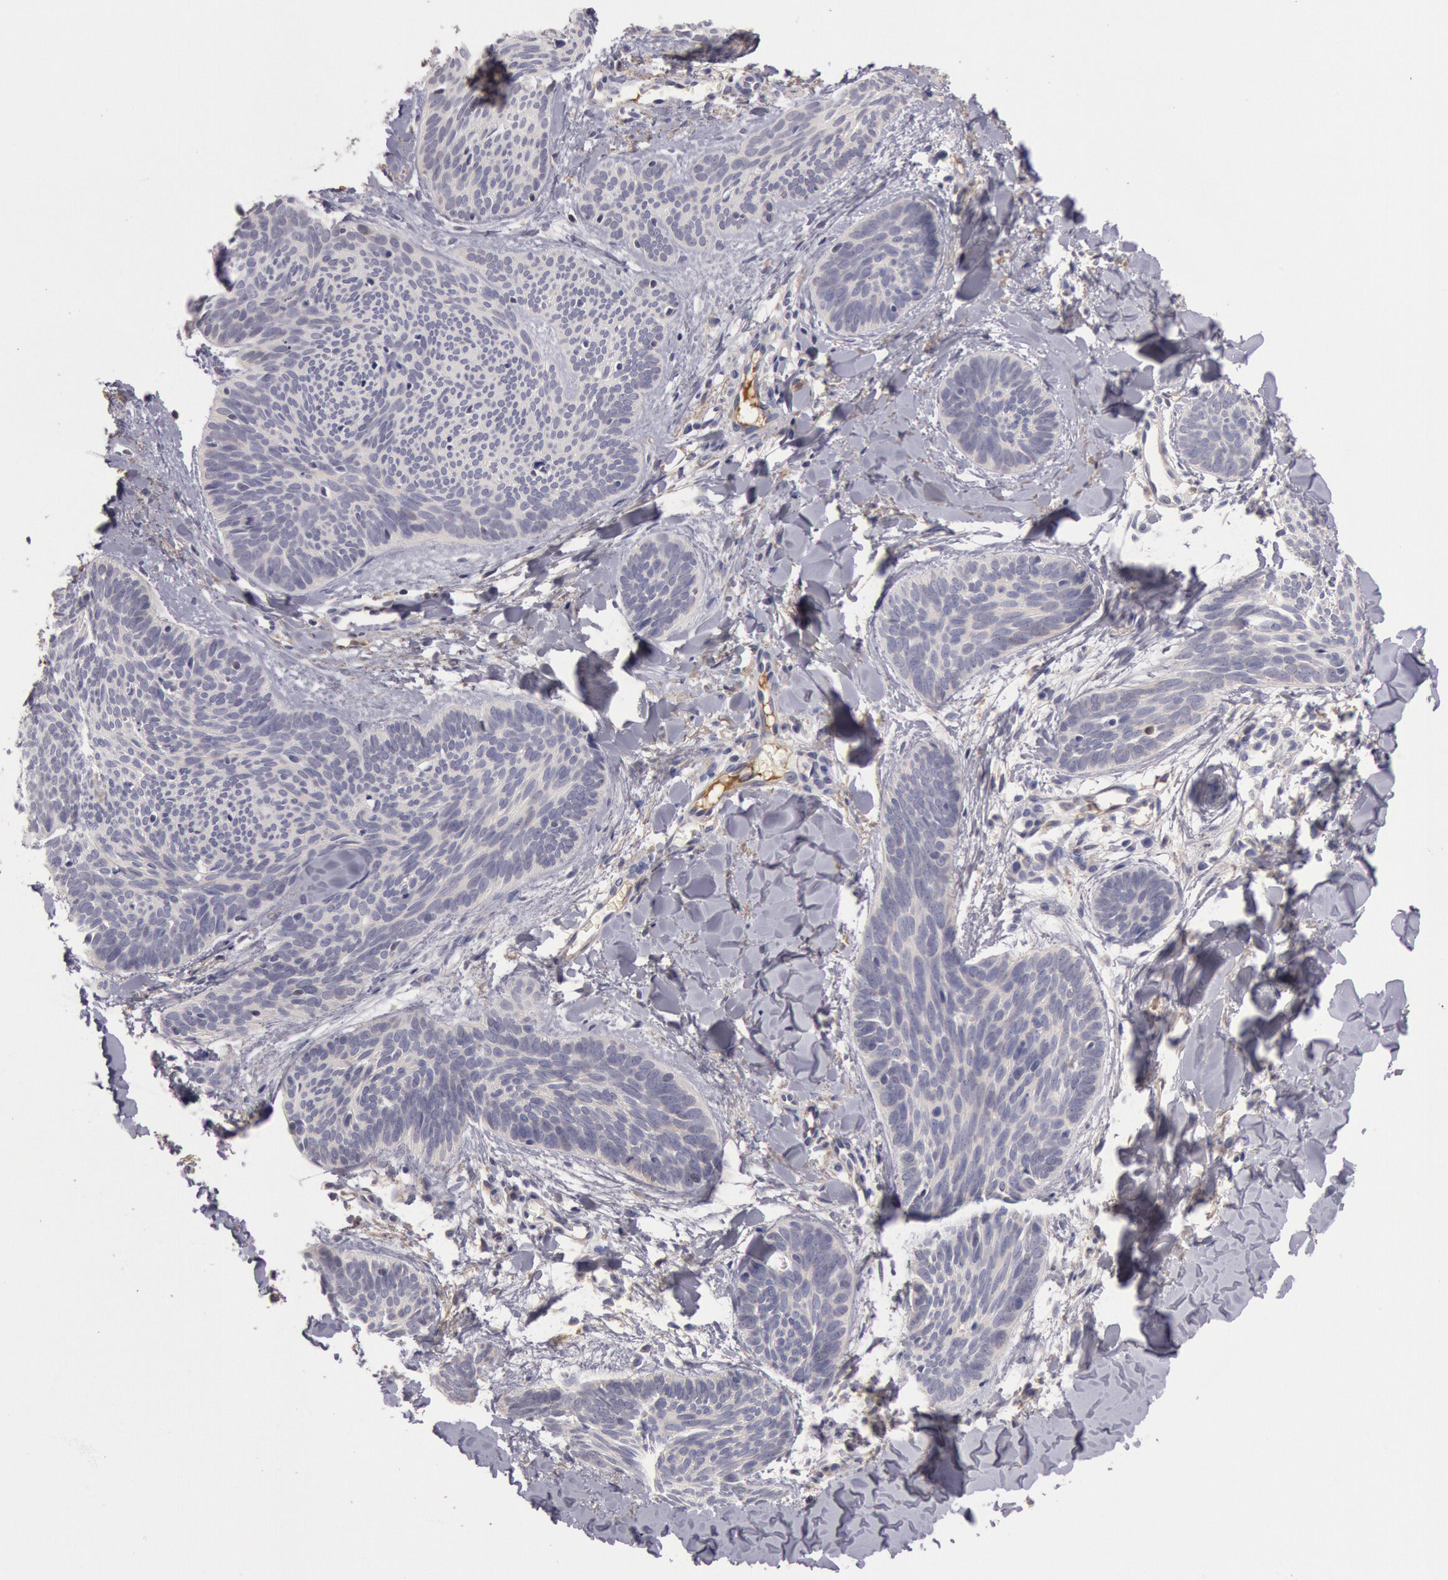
{"staining": {"intensity": "negative", "quantity": "none", "location": "none"}, "tissue": "skin cancer", "cell_type": "Tumor cells", "image_type": "cancer", "snomed": [{"axis": "morphology", "description": "Basal cell carcinoma"}, {"axis": "topography", "description": "Skin"}], "caption": "Skin cancer stained for a protein using immunohistochemistry shows no positivity tumor cells.", "gene": "C1R", "patient": {"sex": "female", "age": 81}}